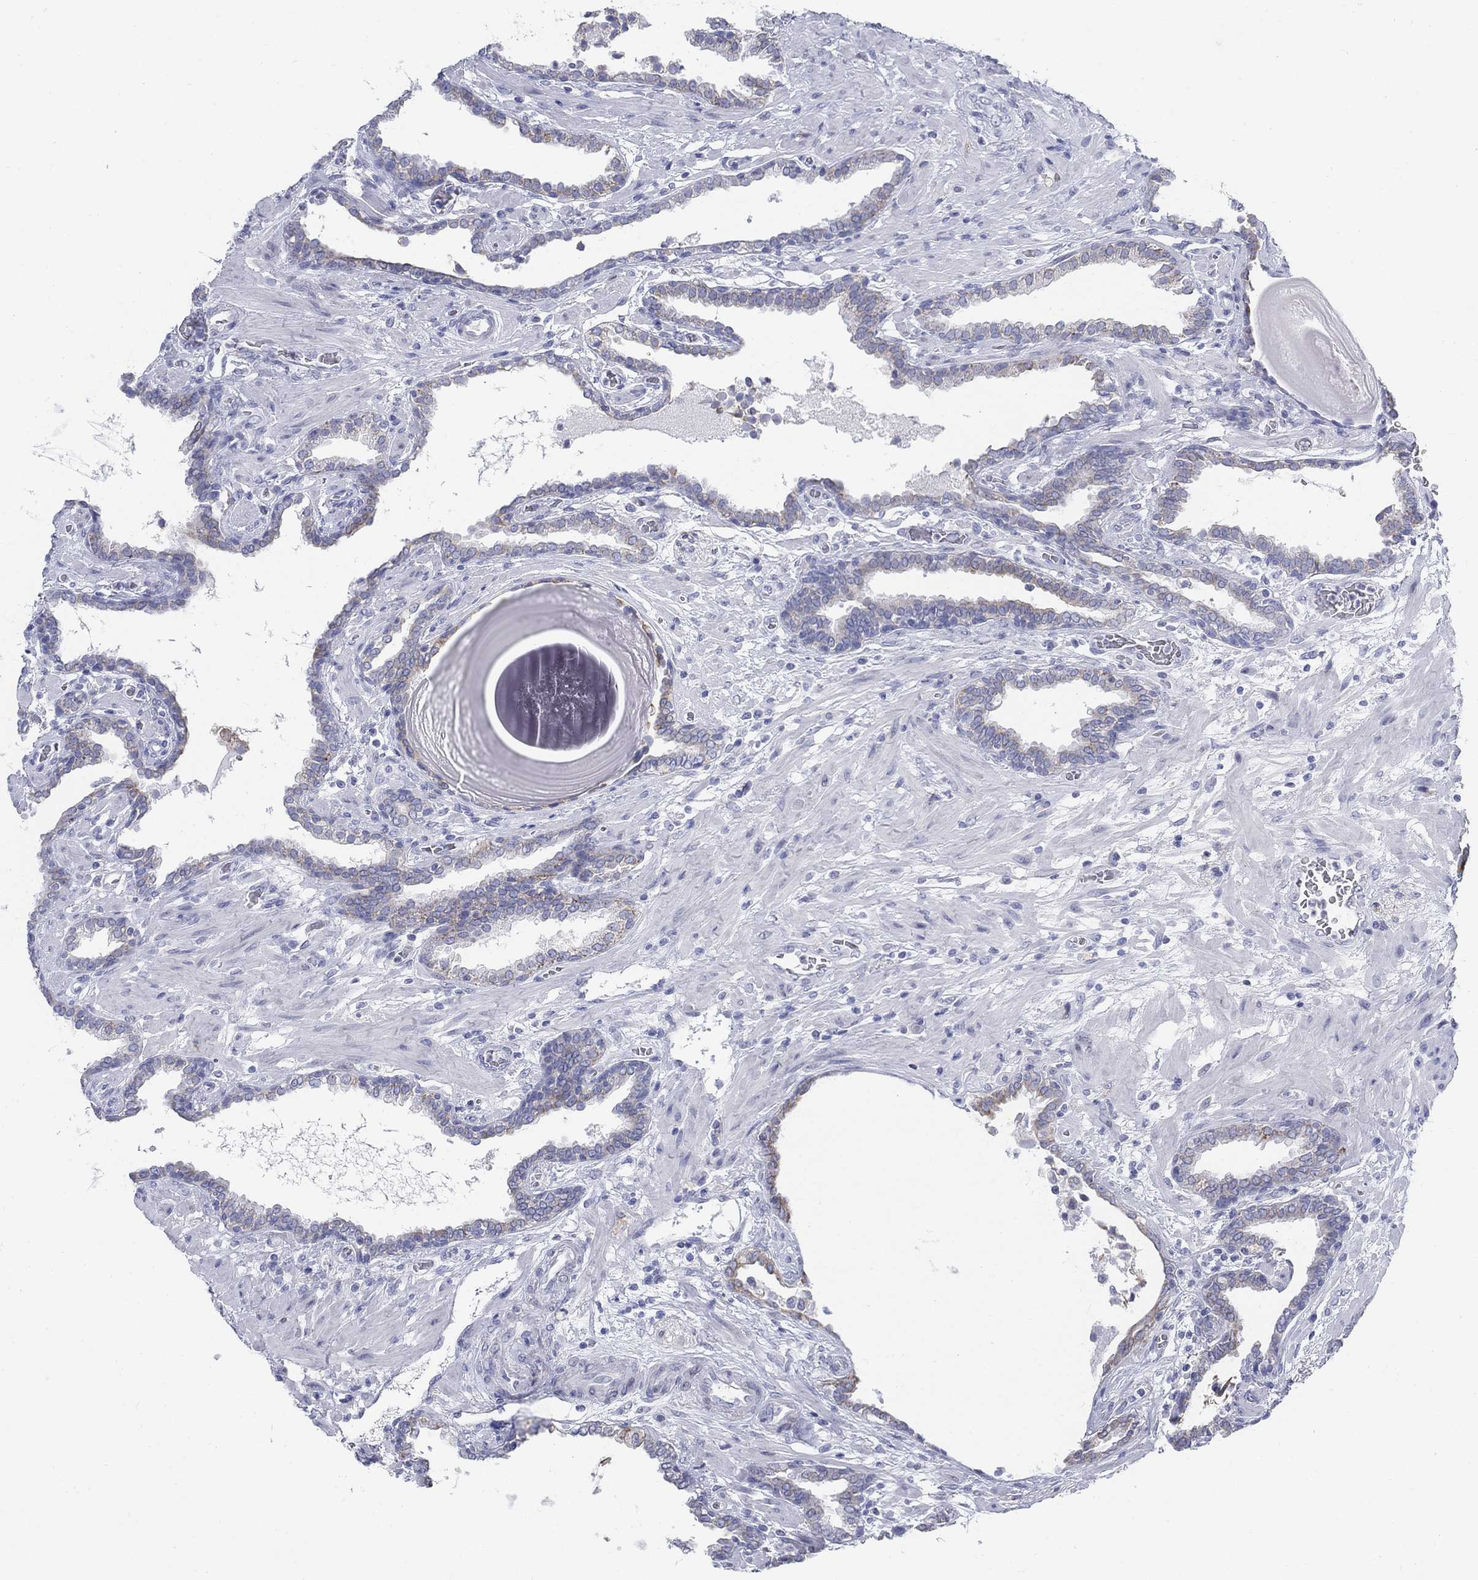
{"staining": {"intensity": "weak", "quantity": "<25%", "location": "cytoplasmic/membranous"}, "tissue": "prostate cancer", "cell_type": "Tumor cells", "image_type": "cancer", "snomed": [{"axis": "morphology", "description": "Adenocarcinoma, Low grade"}, {"axis": "topography", "description": "Prostate"}], "caption": "DAB (3,3'-diaminobenzidine) immunohistochemical staining of human prostate cancer (low-grade adenocarcinoma) exhibits no significant expression in tumor cells.", "gene": "SCCPDH", "patient": {"sex": "male", "age": 69}}